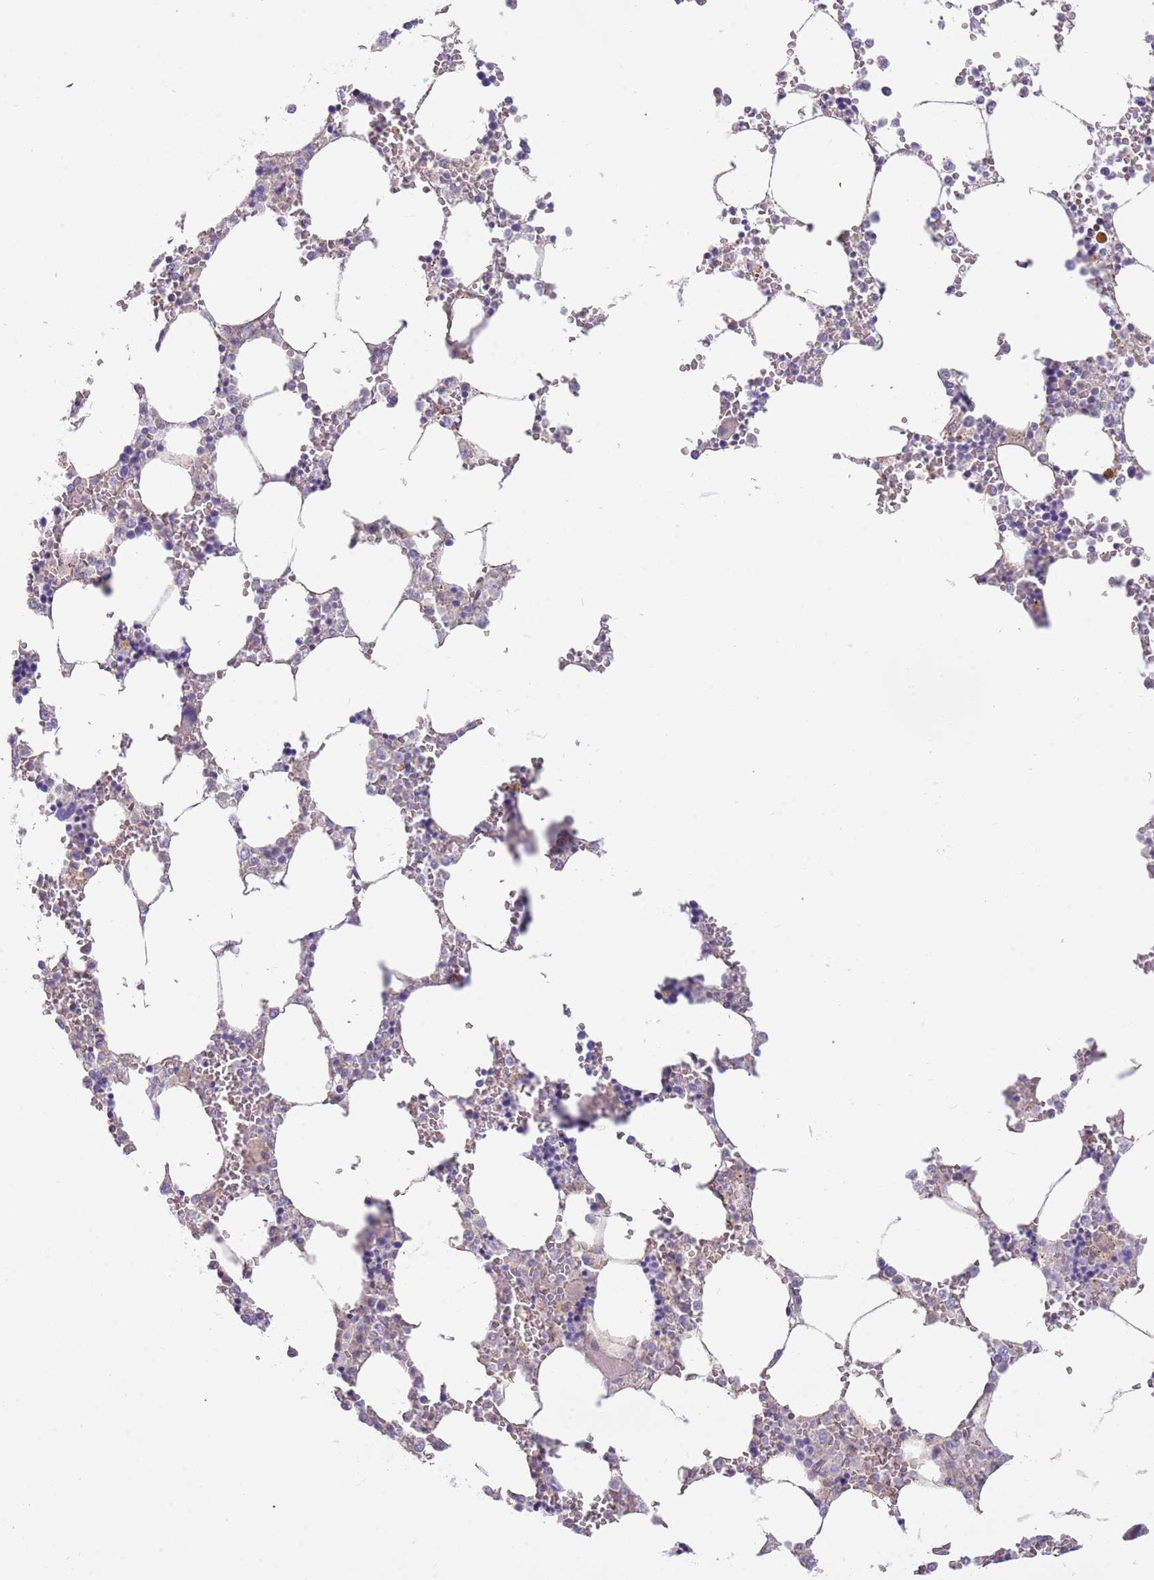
{"staining": {"intensity": "negative", "quantity": "none", "location": "none"}, "tissue": "bone marrow", "cell_type": "Hematopoietic cells", "image_type": "normal", "snomed": [{"axis": "morphology", "description": "Normal tissue, NOS"}, {"axis": "topography", "description": "Bone marrow"}], "caption": "There is no significant expression in hematopoietic cells of bone marrow. (Immunohistochemistry (ihc), brightfield microscopy, high magnification).", "gene": "LEPROTL1", "patient": {"sex": "male", "age": 64}}